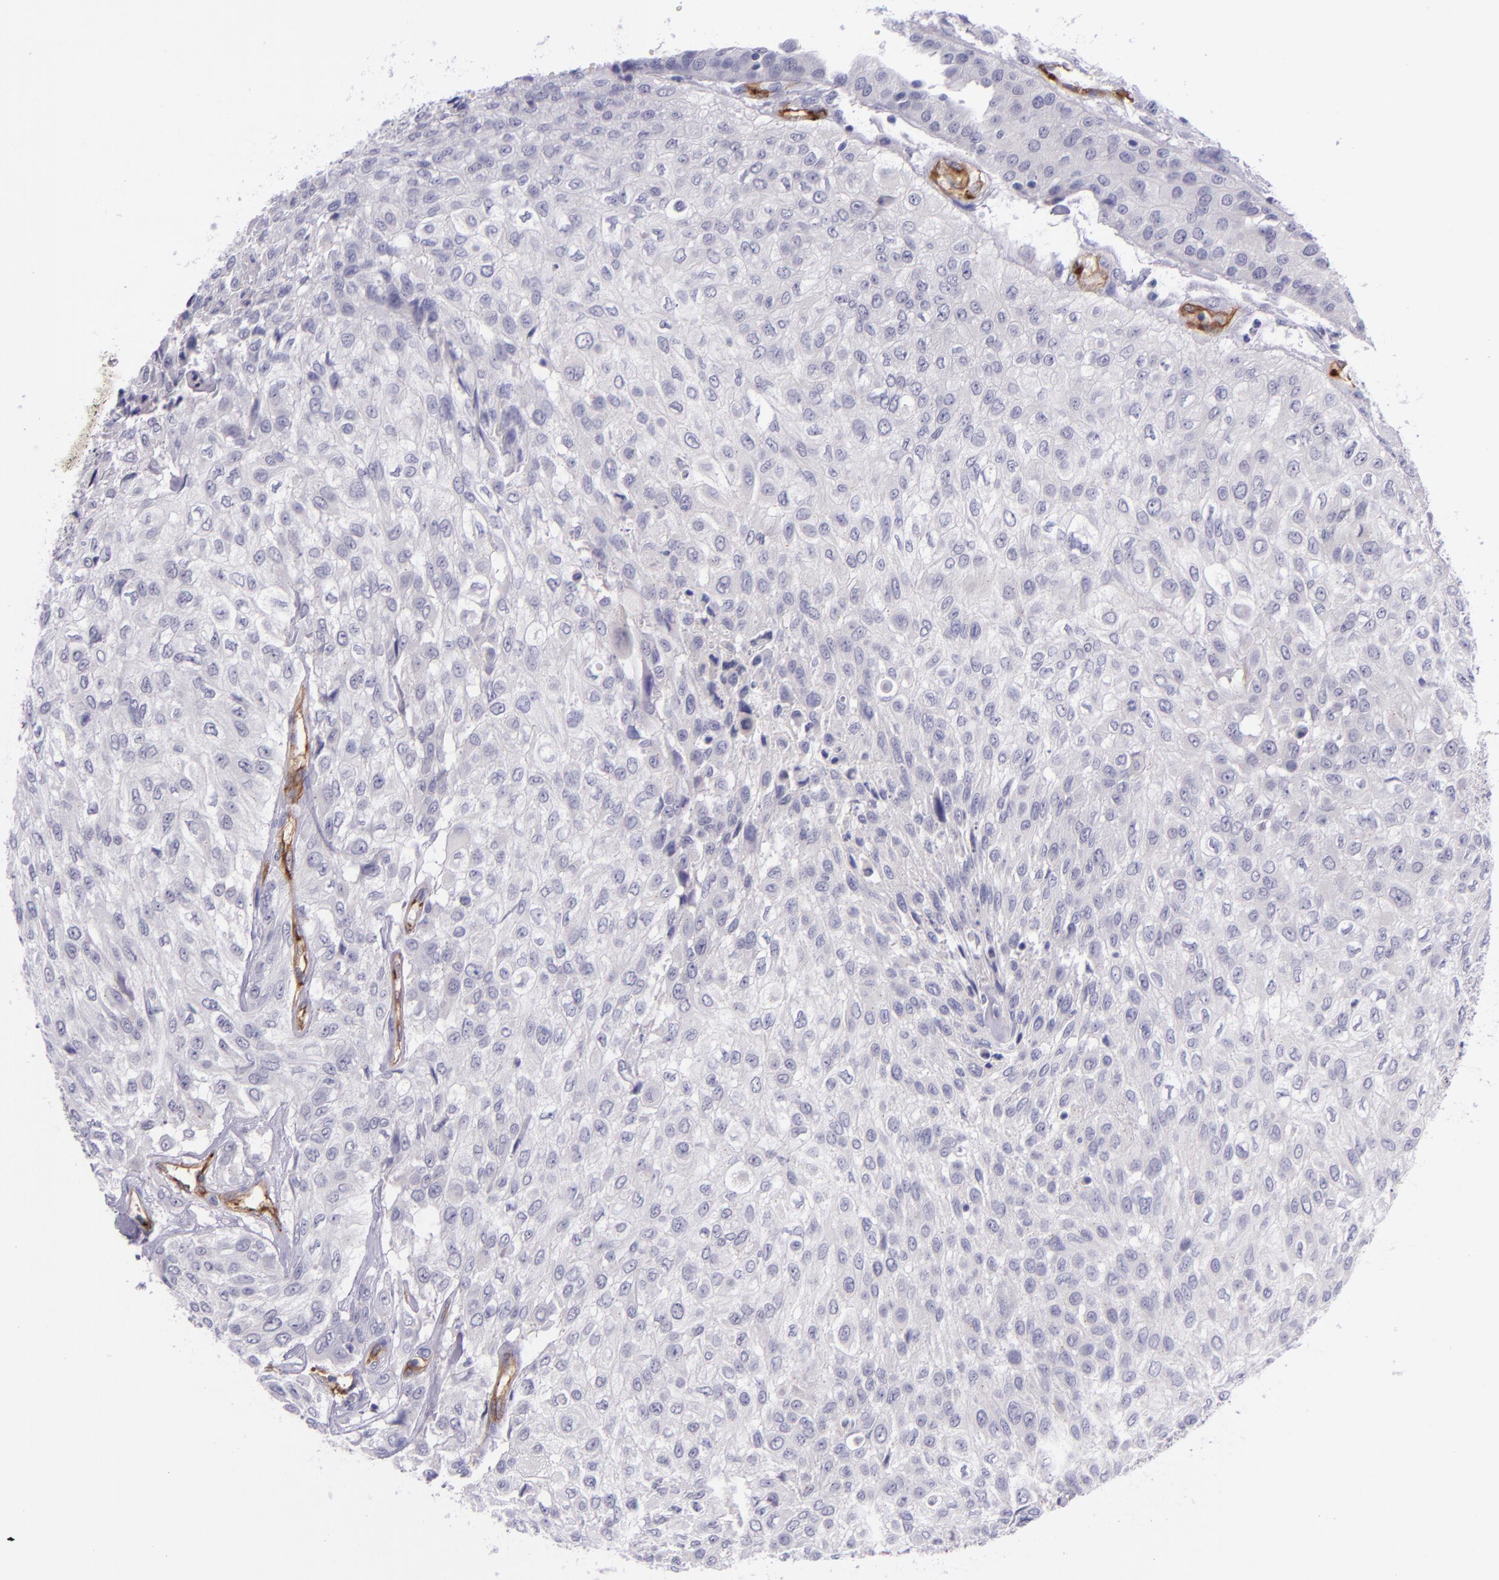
{"staining": {"intensity": "negative", "quantity": "none", "location": "none"}, "tissue": "urothelial cancer", "cell_type": "Tumor cells", "image_type": "cancer", "snomed": [{"axis": "morphology", "description": "Urothelial carcinoma, High grade"}, {"axis": "topography", "description": "Urinary bladder"}], "caption": "Immunohistochemical staining of human urothelial cancer shows no significant positivity in tumor cells.", "gene": "NOS3", "patient": {"sex": "male", "age": 57}}